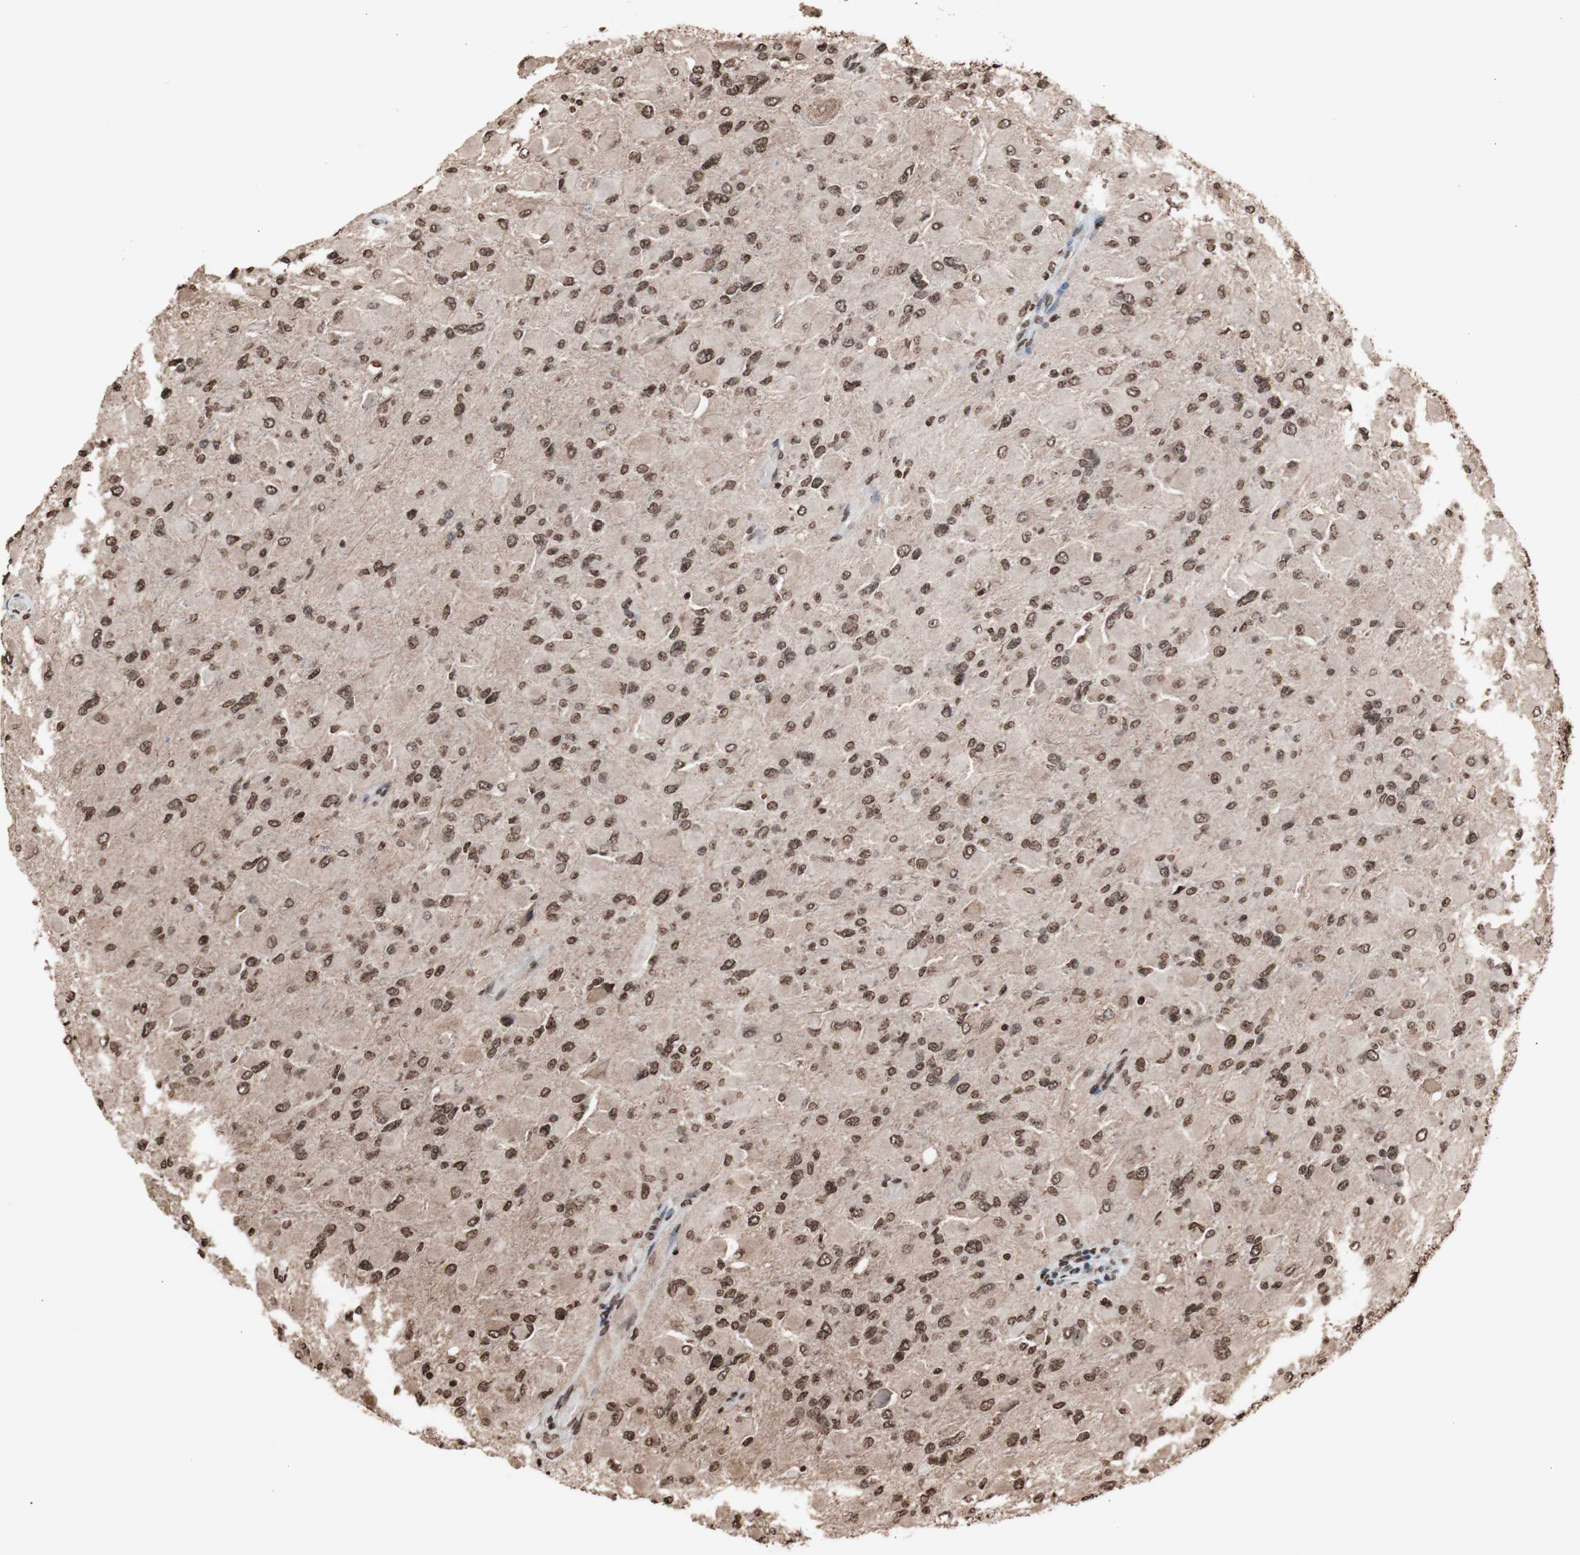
{"staining": {"intensity": "moderate", "quantity": ">75%", "location": "nuclear"}, "tissue": "glioma", "cell_type": "Tumor cells", "image_type": "cancer", "snomed": [{"axis": "morphology", "description": "Glioma, malignant, High grade"}, {"axis": "topography", "description": "Cerebral cortex"}], "caption": "Brown immunohistochemical staining in glioma exhibits moderate nuclear expression in approximately >75% of tumor cells. (IHC, brightfield microscopy, high magnification).", "gene": "SNAI2", "patient": {"sex": "female", "age": 36}}